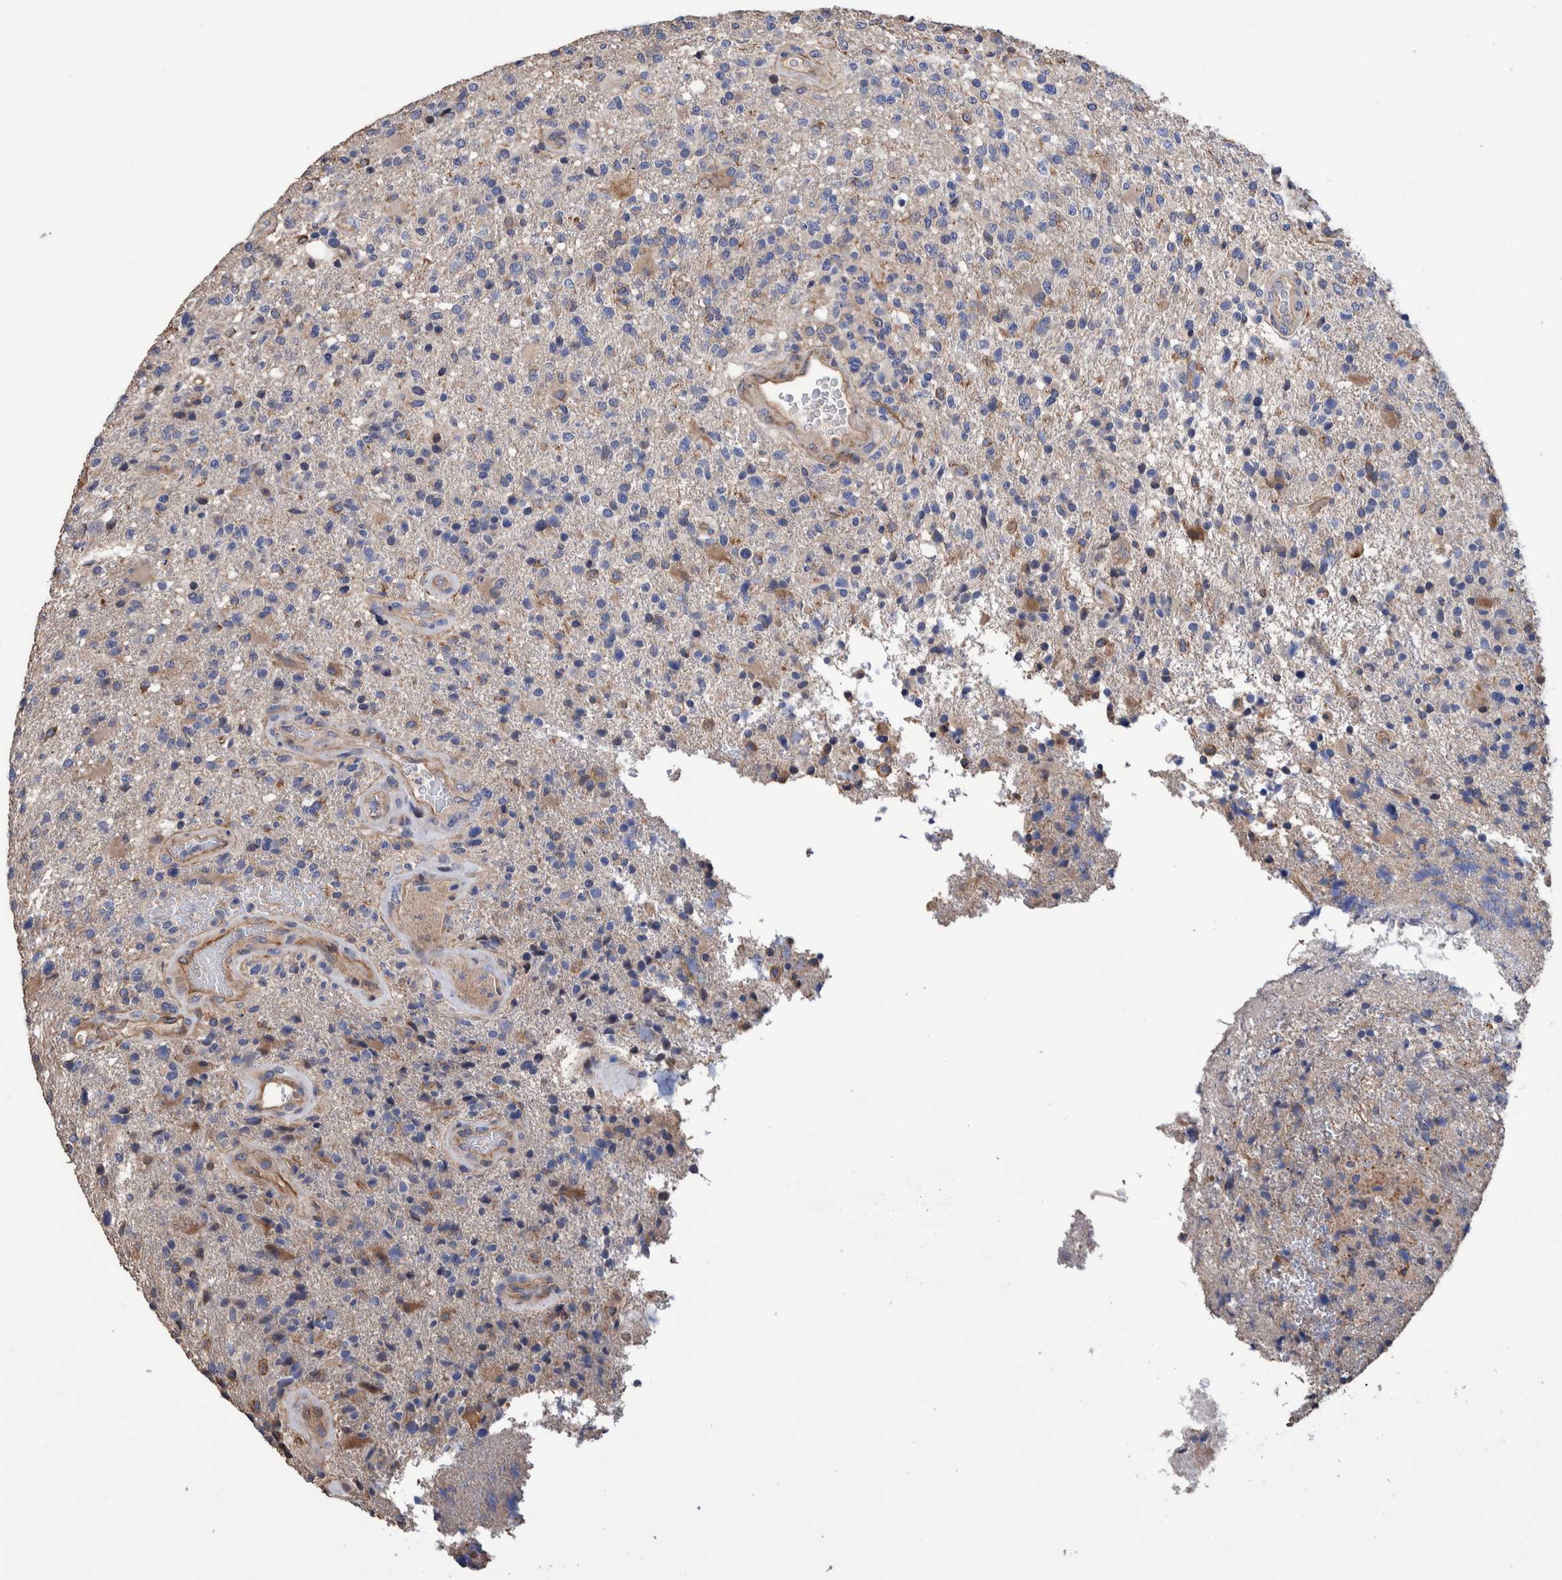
{"staining": {"intensity": "negative", "quantity": "none", "location": "none"}, "tissue": "glioma", "cell_type": "Tumor cells", "image_type": "cancer", "snomed": [{"axis": "morphology", "description": "Glioma, malignant, High grade"}, {"axis": "topography", "description": "Brain"}], "caption": "Immunohistochemistry micrograph of glioma stained for a protein (brown), which demonstrates no staining in tumor cells.", "gene": "SLC45A4", "patient": {"sex": "male", "age": 72}}